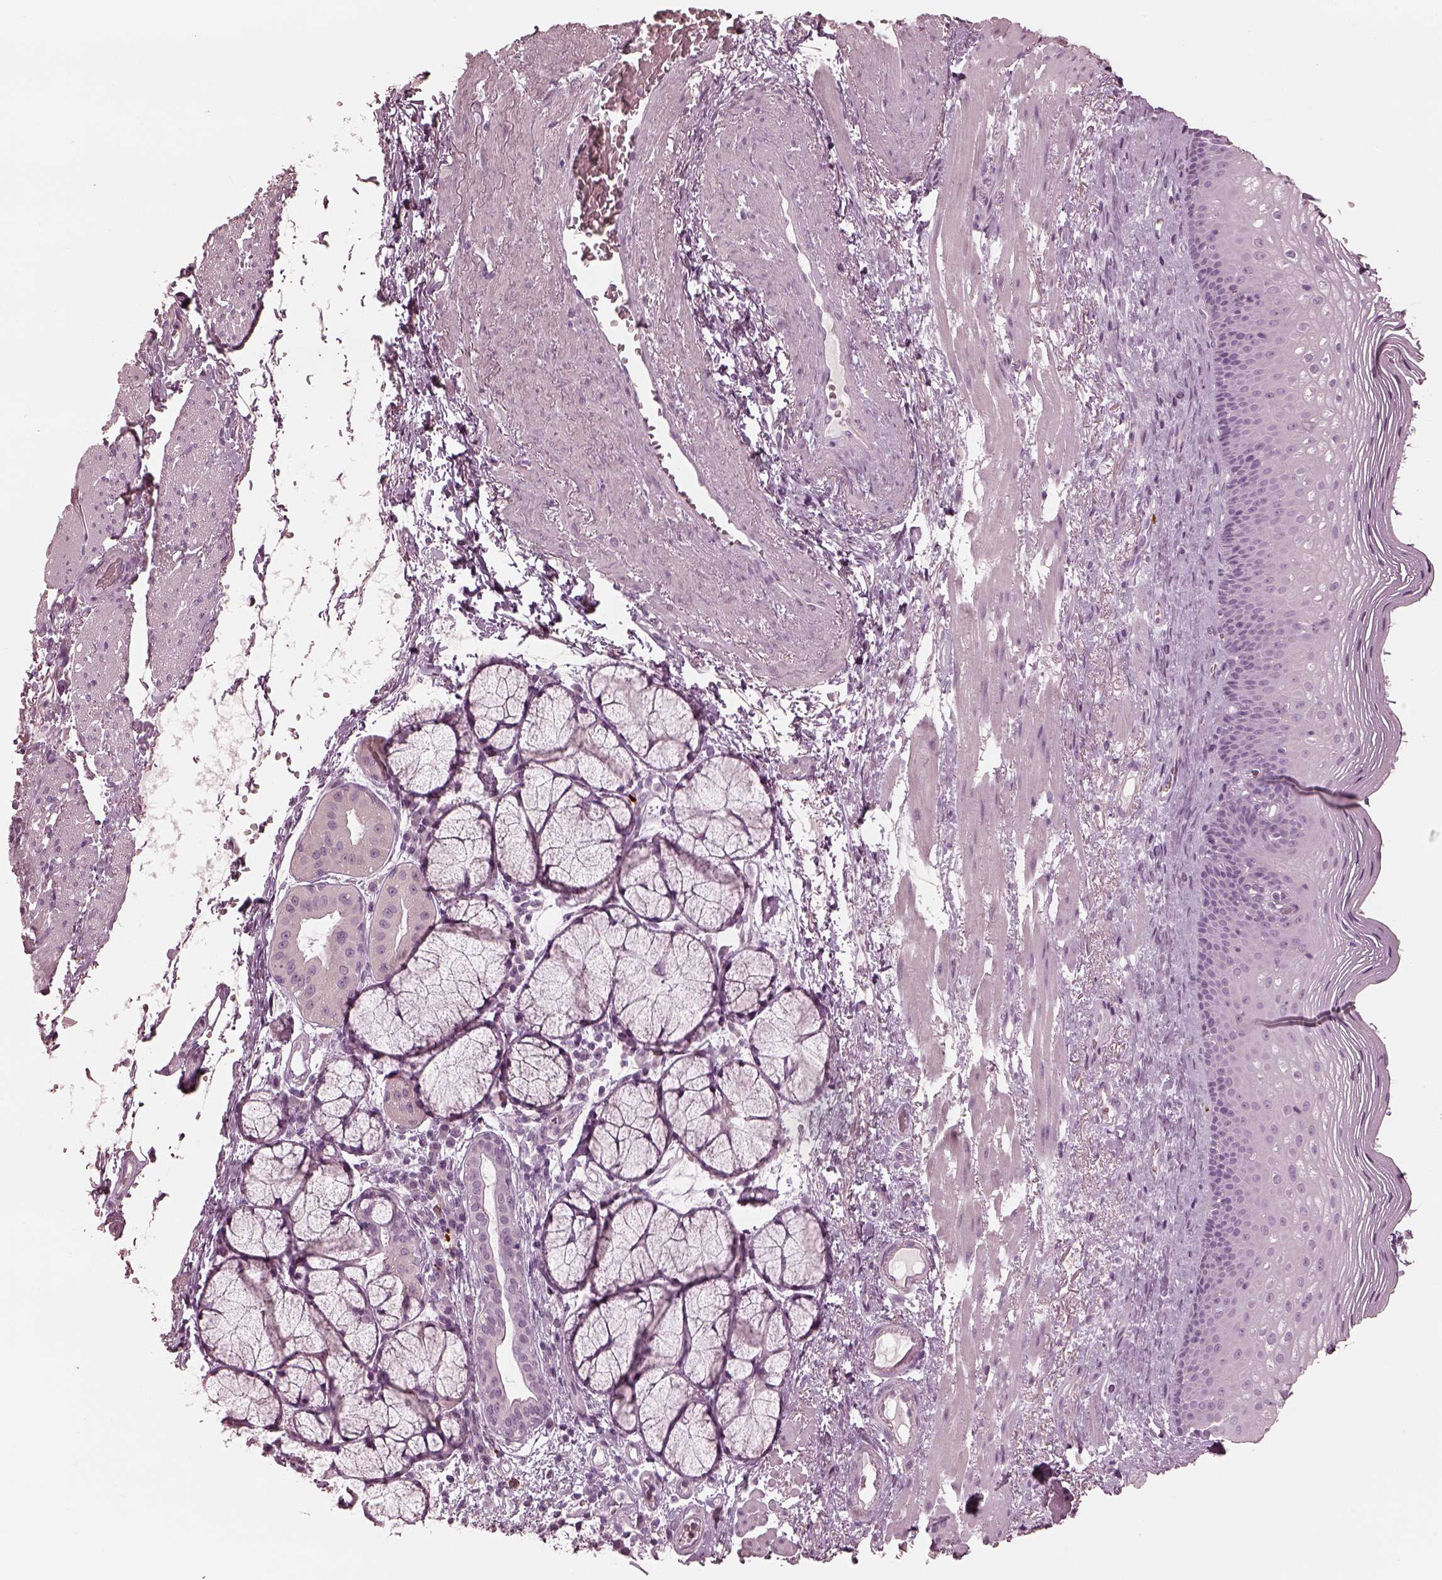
{"staining": {"intensity": "negative", "quantity": "none", "location": "none"}, "tissue": "esophagus", "cell_type": "Squamous epithelial cells", "image_type": "normal", "snomed": [{"axis": "morphology", "description": "Normal tissue, NOS"}, {"axis": "topography", "description": "Esophagus"}], "caption": "This image is of unremarkable esophagus stained with immunohistochemistry (IHC) to label a protein in brown with the nuclei are counter-stained blue. There is no positivity in squamous epithelial cells. The staining is performed using DAB brown chromogen with nuclei counter-stained in using hematoxylin.", "gene": "RSPH9", "patient": {"sex": "male", "age": 76}}